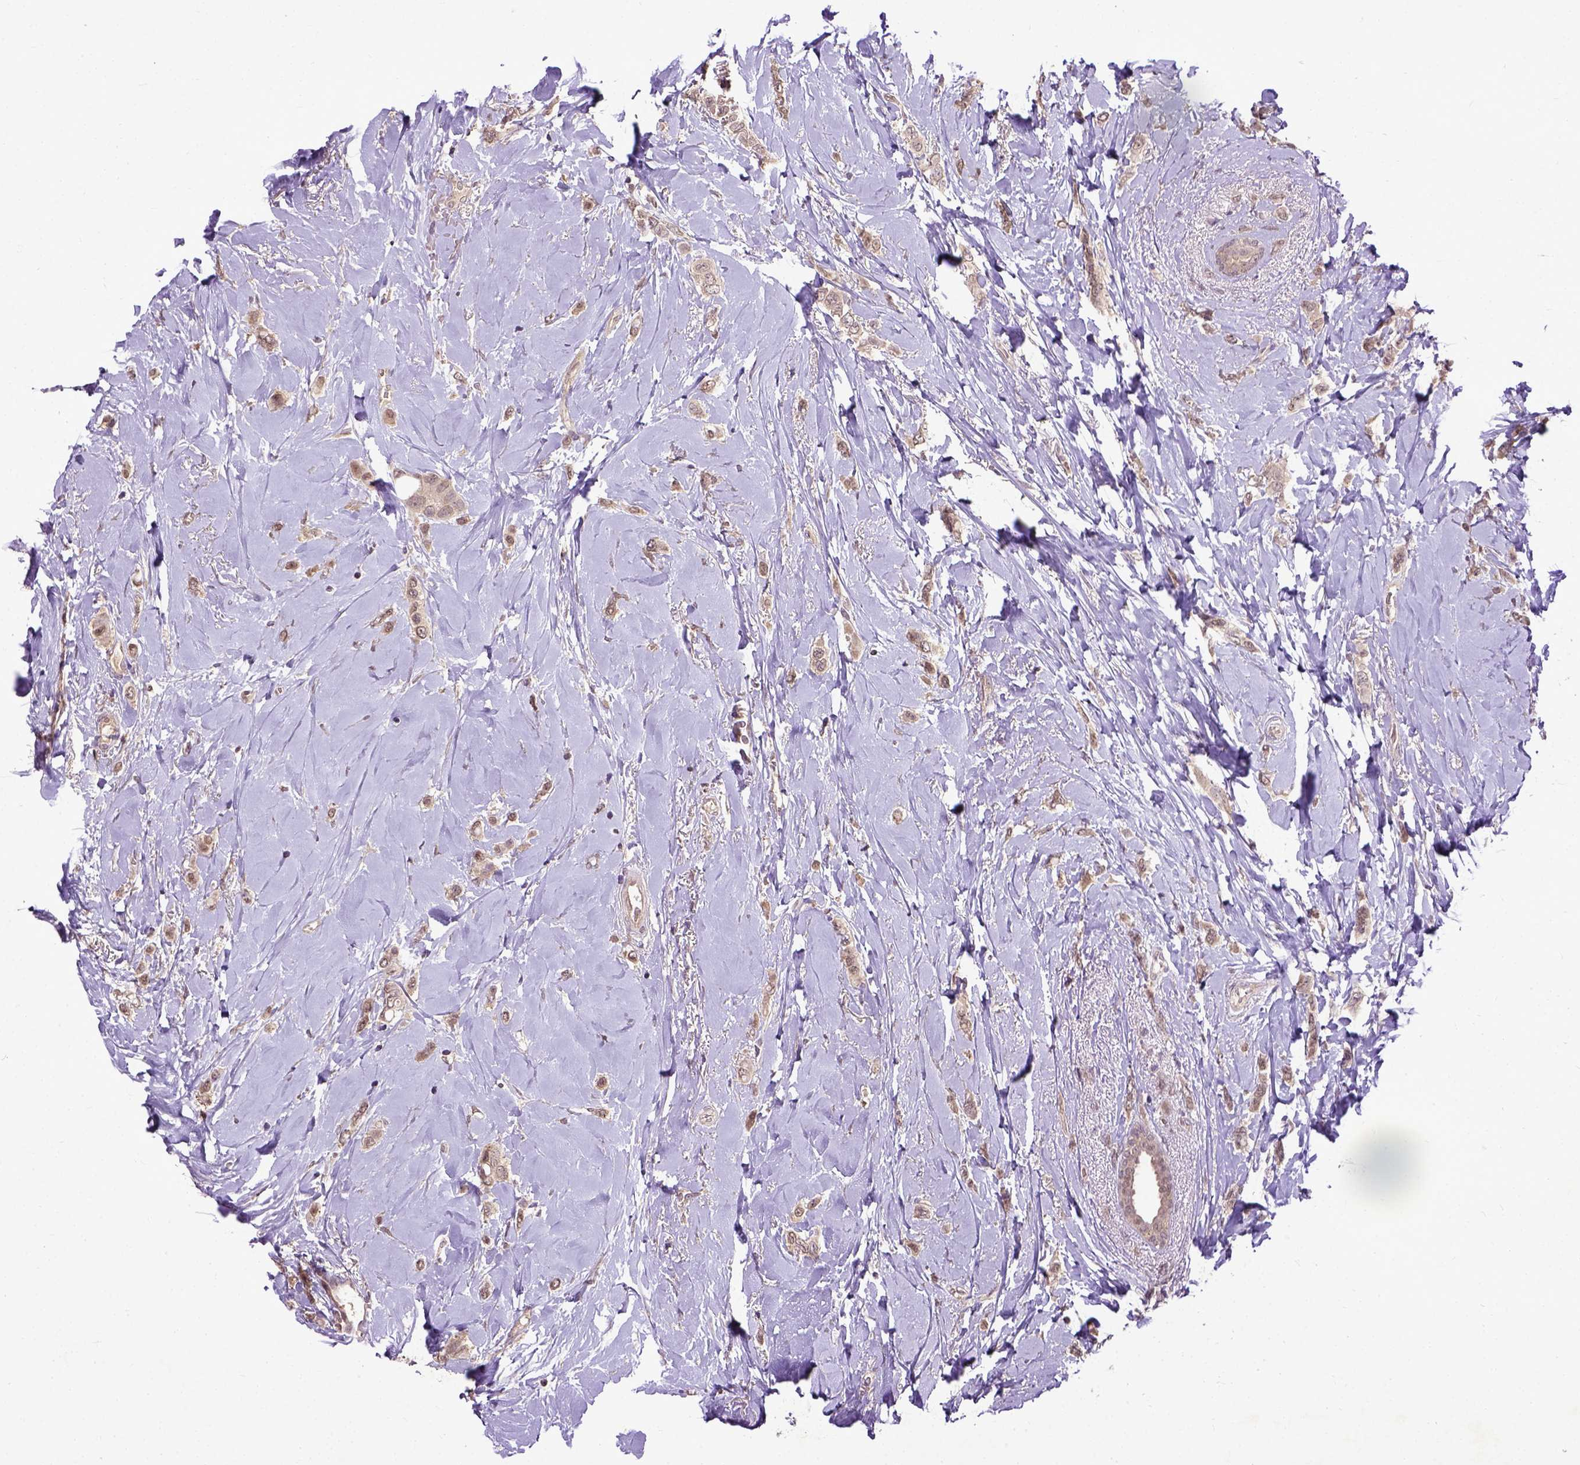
{"staining": {"intensity": "weak", "quantity": ">75%", "location": "cytoplasmic/membranous,nuclear"}, "tissue": "breast cancer", "cell_type": "Tumor cells", "image_type": "cancer", "snomed": [{"axis": "morphology", "description": "Lobular carcinoma"}, {"axis": "topography", "description": "Breast"}], "caption": "A high-resolution image shows immunohistochemistry staining of breast cancer (lobular carcinoma), which exhibits weak cytoplasmic/membranous and nuclear positivity in about >75% of tumor cells. The protein is stained brown, and the nuclei are stained in blue (DAB (3,3'-diaminobenzidine) IHC with brightfield microscopy, high magnification).", "gene": "UBA3", "patient": {"sex": "female", "age": 66}}